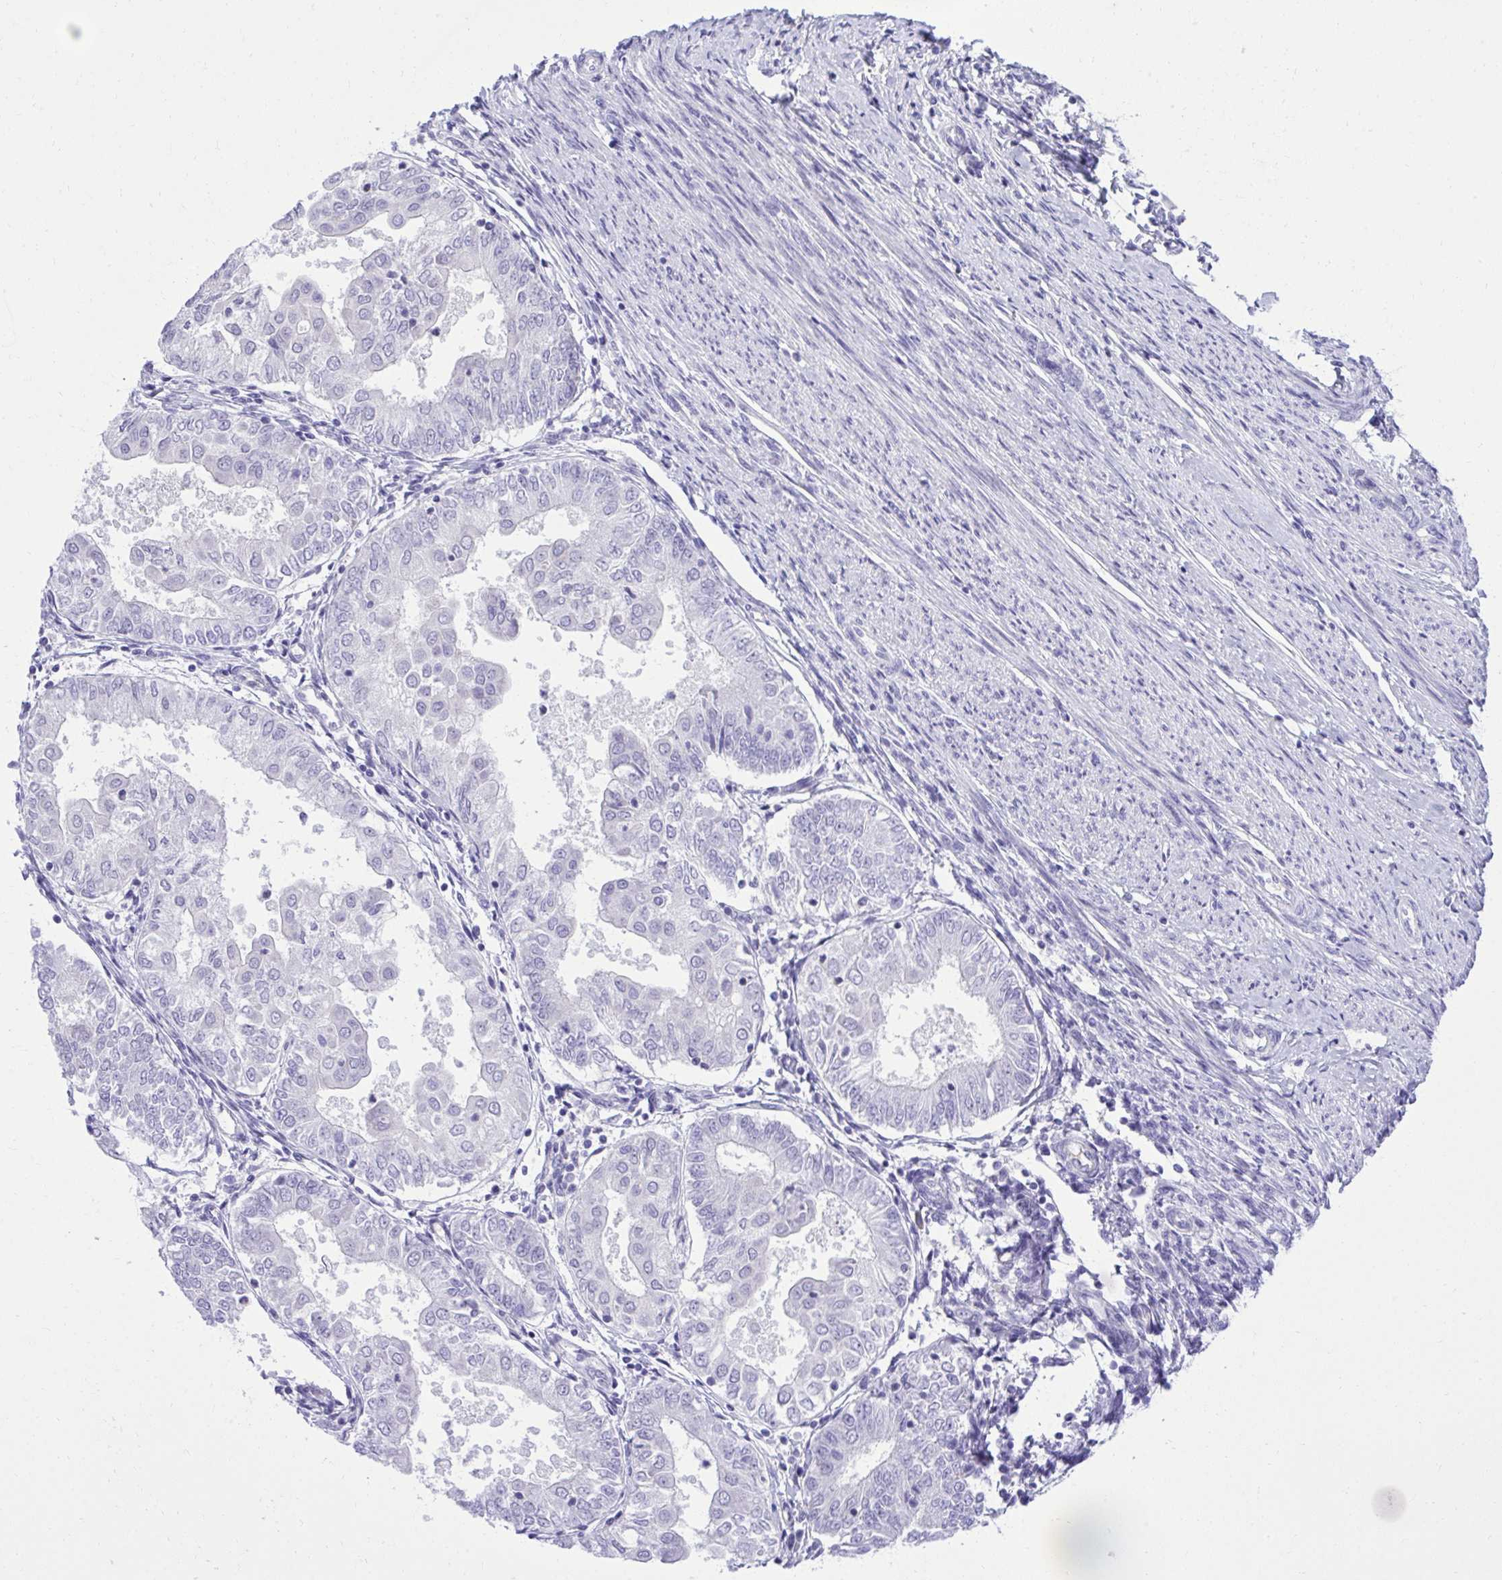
{"staining": {"intensity": "negative", "quantity": "none", "location": "none"}, "tissue": "endometrial cancer", "cell_type": "Tumor cells", "image_type": "cancer", "snomed": [{"axis": "morphology", "description": "Adenocarcinoma, NOS"}, {"axis": "topography", "description": "Endometrium"}], "caption": "The image reveals no significant positivity in tumor cells of endometrial cancer (adenocarcinoma). (DAB IHC, high magnification).", "gene": "PITPNM3", "patient": {"sex": "female", "age": 68}}